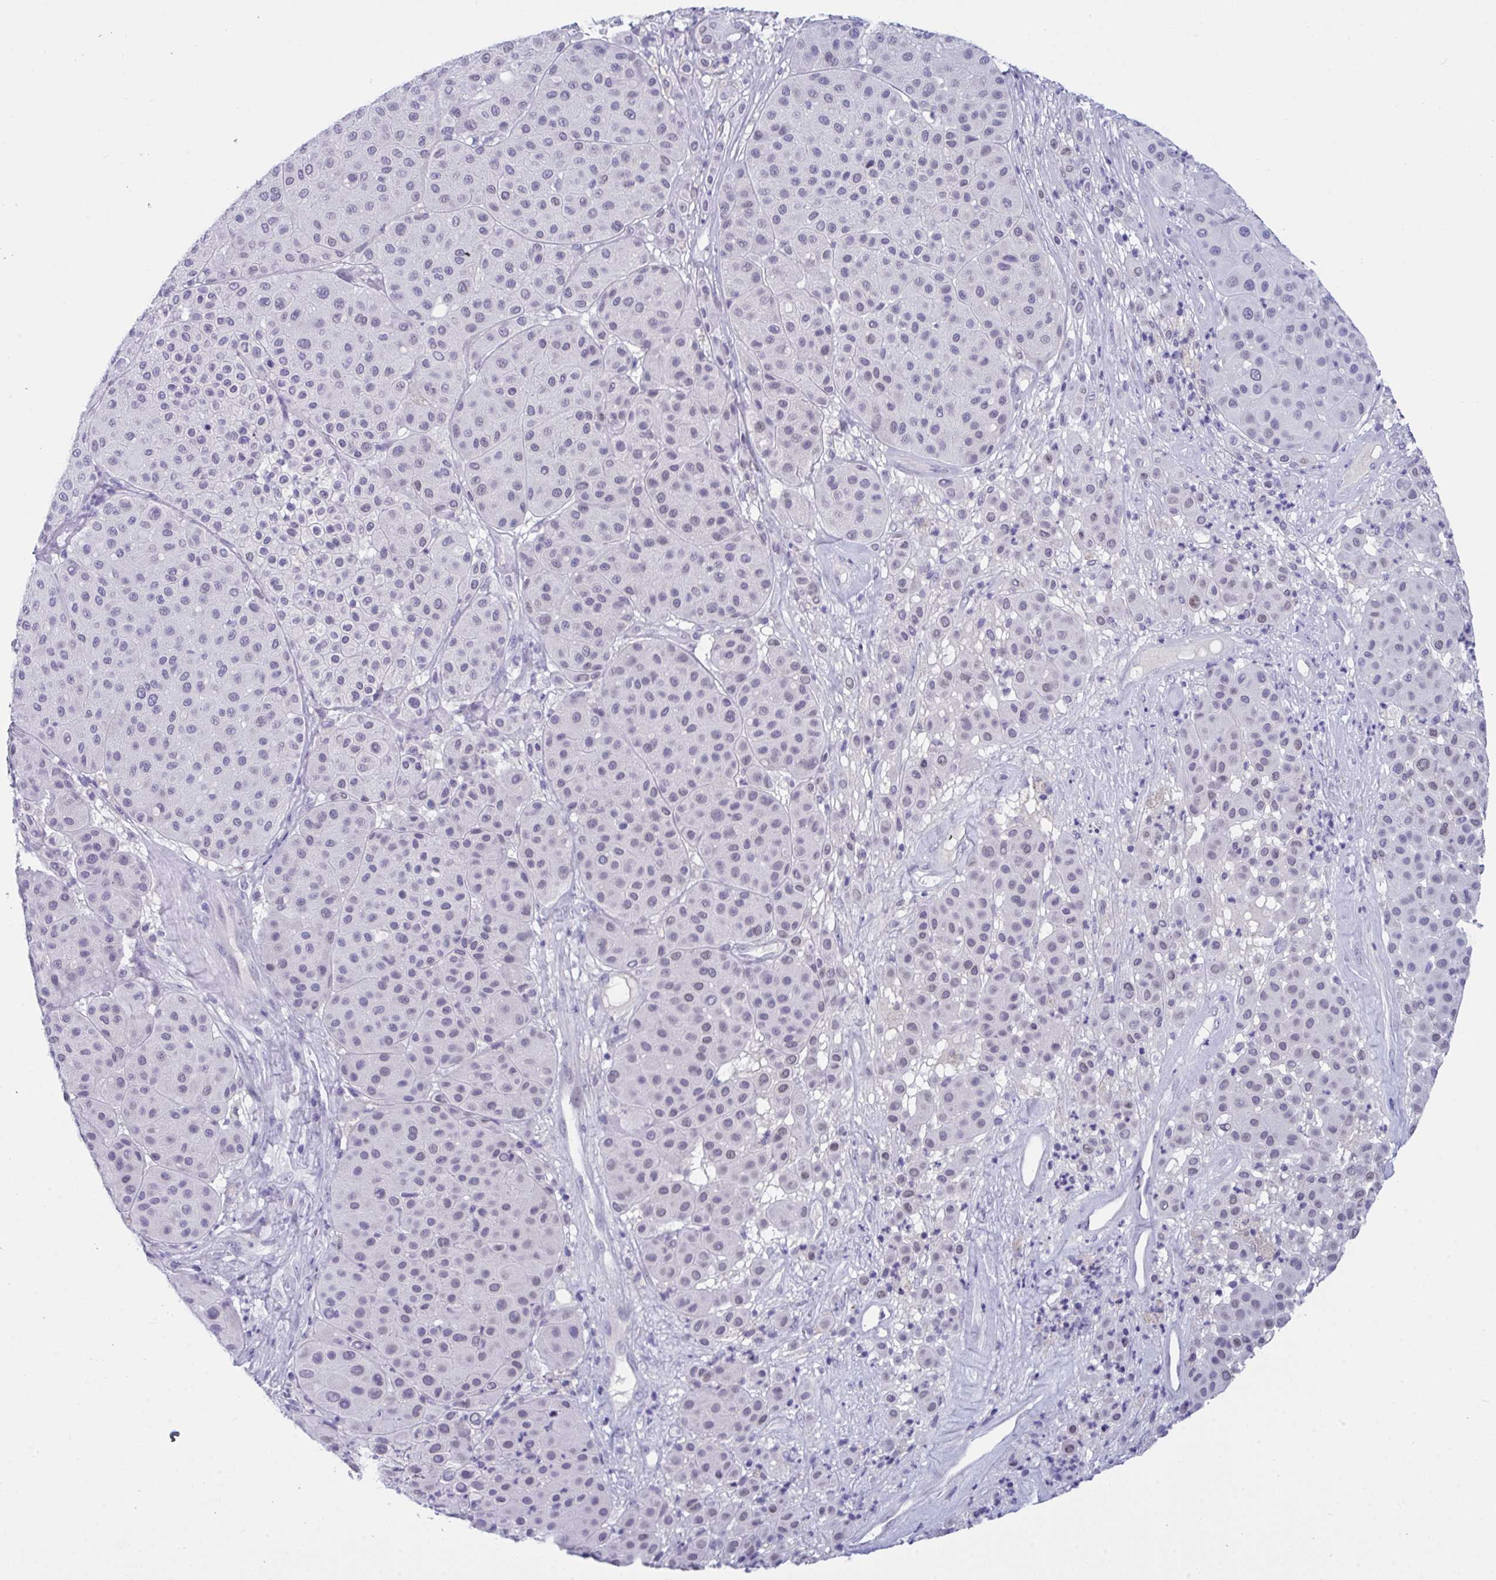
{"staining": {"intensity": "negative", "quantity": "none", "location": "none"}, "tissue": "melanoma", "cell_type": "Tumor cells", "image_type": "cancer", "snomed": [{"axis": "morphology", "description": "Malignant melanoma, Metastatic site"}, {"axis": "topography", "description": "Smooth muscle"}], "caption": "This is an immunohistochemistry (IHC) micrograph of human melanoma. There is no positivity in tumor cells.", "gene": "PRDM9", "patient": {"sex": "male", "age": 41}}